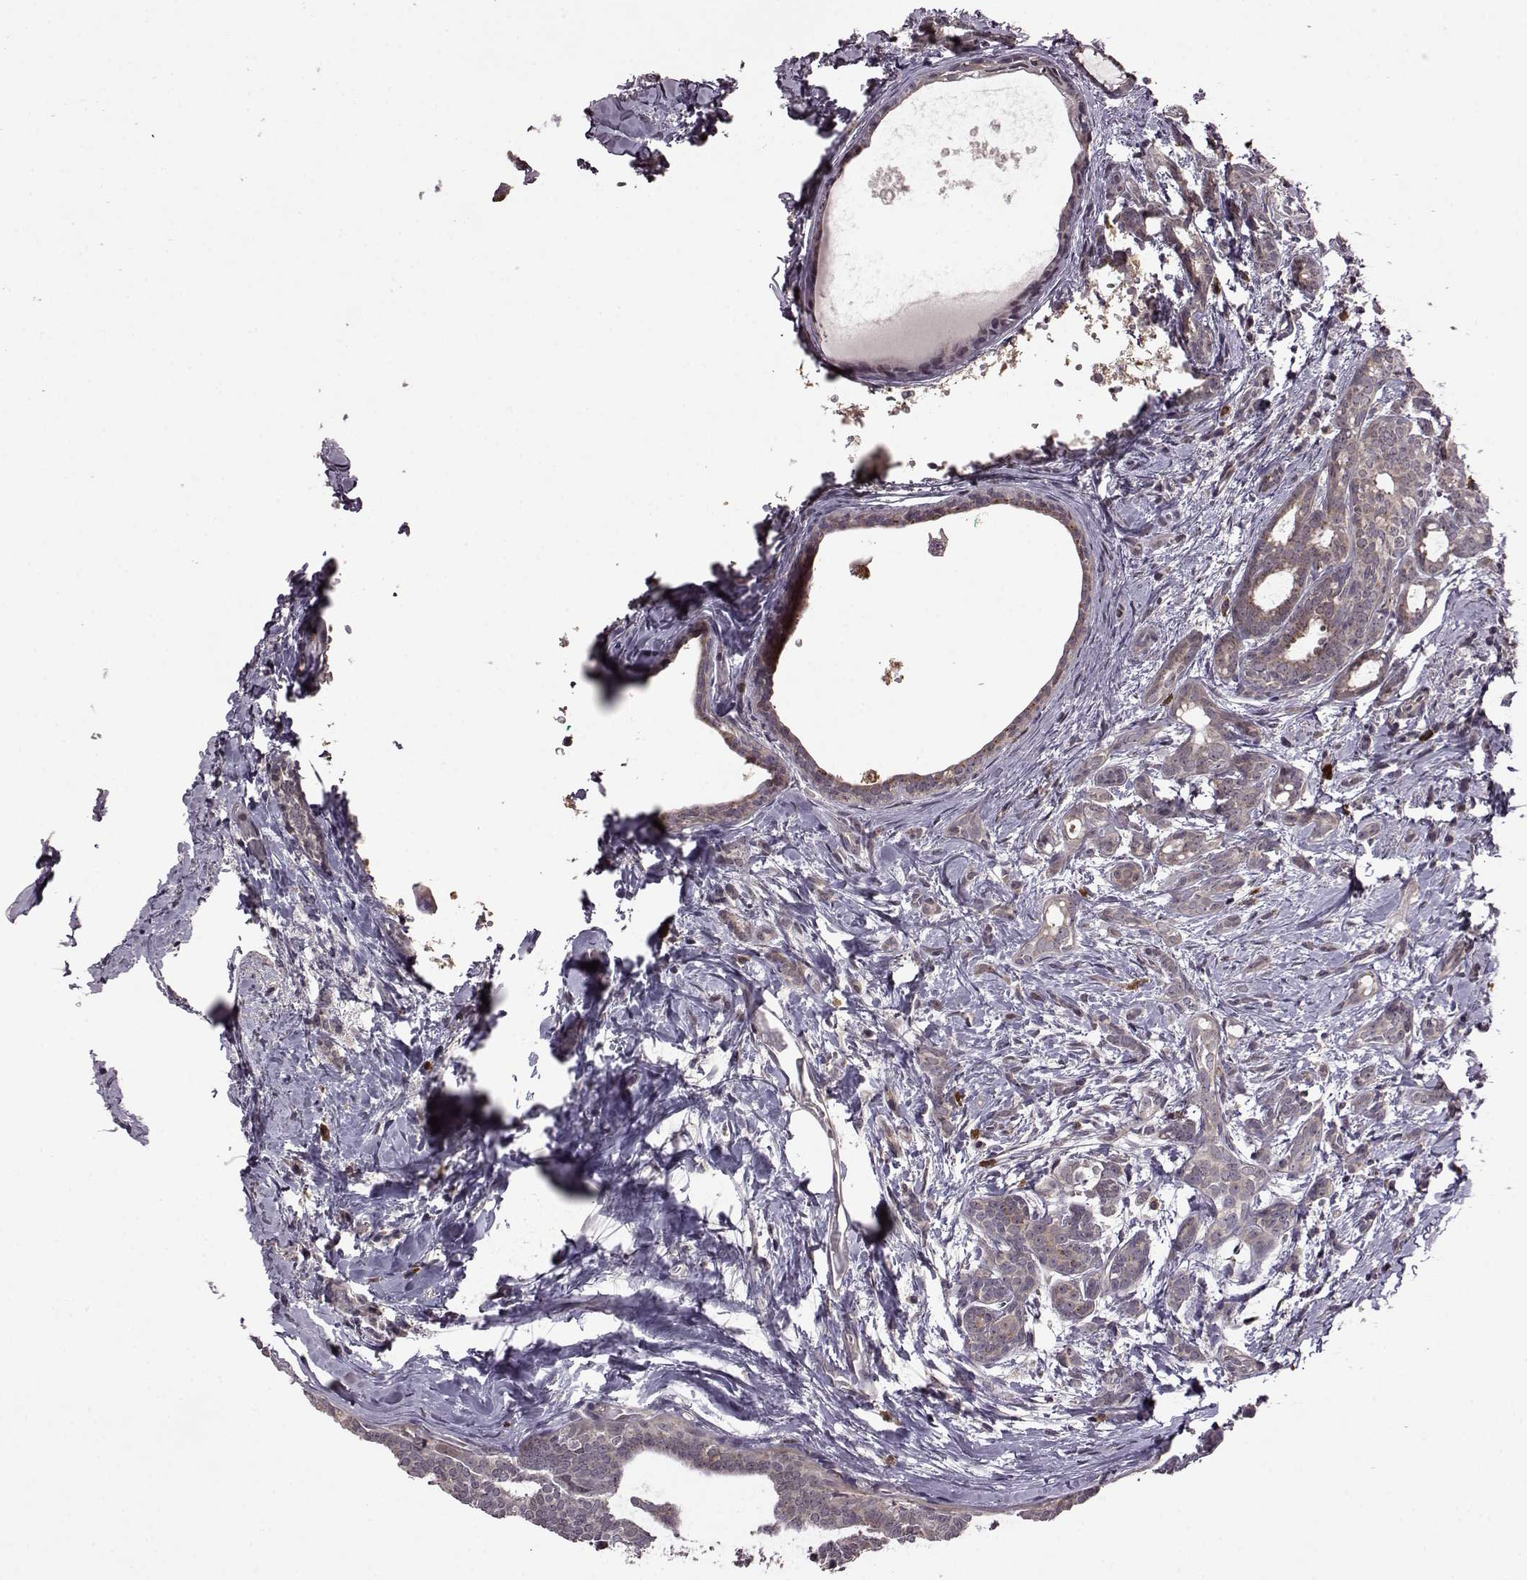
{"staining": {"intensity": "weak", "quantity": "25%-75%", "location": "cytoplasmic/membranous"}, "tissue": "breast cancer", "cell_type": "Tumor cells", "image_type": "cancer", "snomed": [{"axis": "morphology", "description": "Intraductal carcinoma, in situ"}, {"axis": "morphology", "description": "Duct carcinoma"}, {"axis": "morphology", "description": "Lobular carcinoma, in situ"}, {"axis": "topography", "description": "Breast"}], "caption": "DAB (3,3'-diaminobenzidine) immunohistochemical staining of human breast intraductal carcinoma,  in situ reveals weak cytoplasmic/membranous protein staining in about 25%-75% of tumor cells. (DAB = brown stain, brightfield microscopy at high magnification).", "gene": "TRMU", "patient": {"sex": "female", "age": 44}}